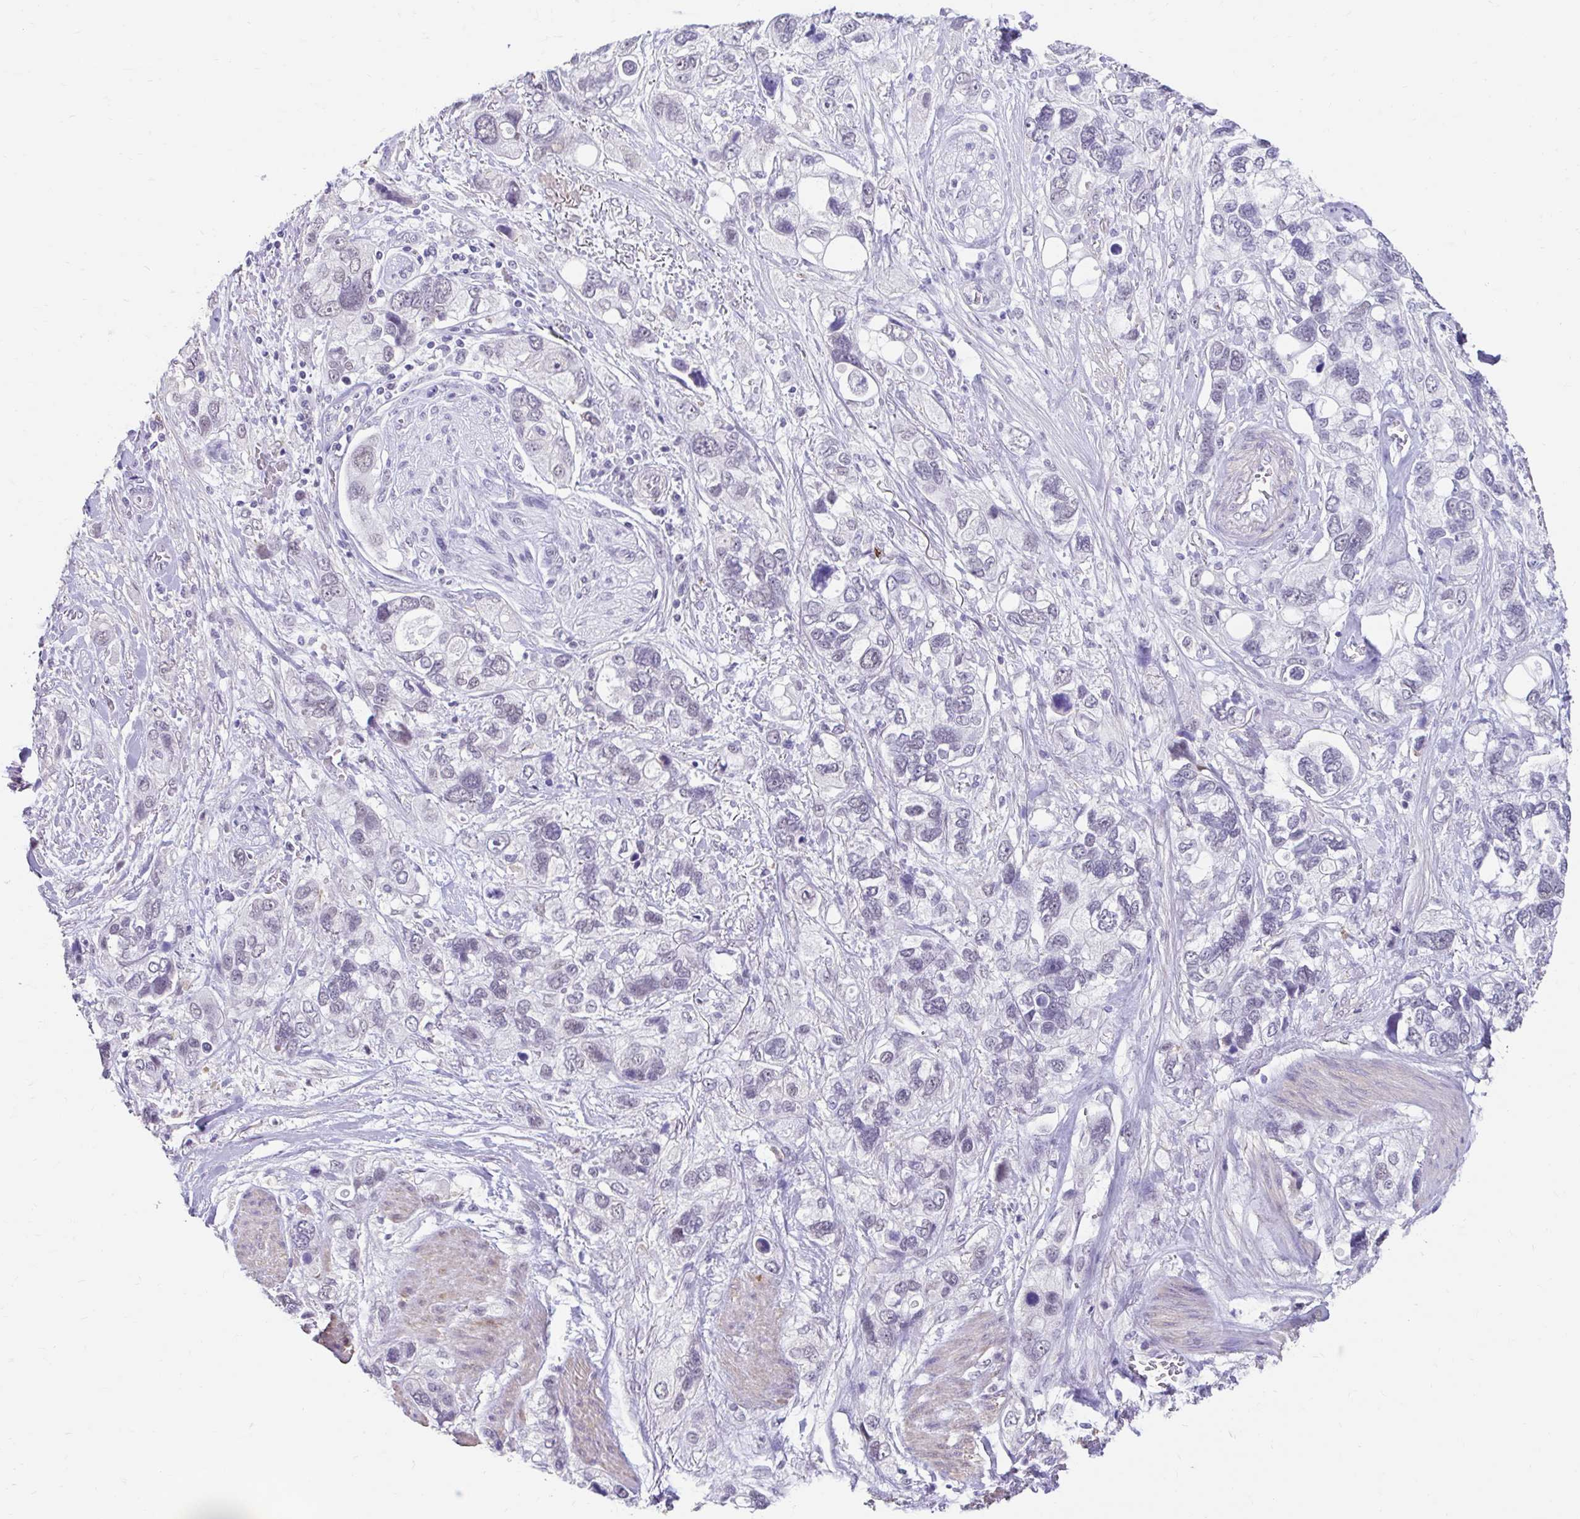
{"staining": {"intensity": "negative", "quantity": "none", "location": "none"}, "tissue": "stomach cancer", "cell_type": "Tumor cells", "image_type": "cancer", "snomed": [{"axis": "morphology", "description": "Adenocarcinoma, NOS"}, {"axis": "topography", "description": "Stomach, upper"}], "caption": "An immunohistochemistry (IHC) micrograph of stomach cancer (adenocarcinoma) is shown. There is no staining in tumor cells of stomach cancer (adenocarcinoma).", "gene": "DCAF17", "patient": {"sex": "female", "age": 81}}